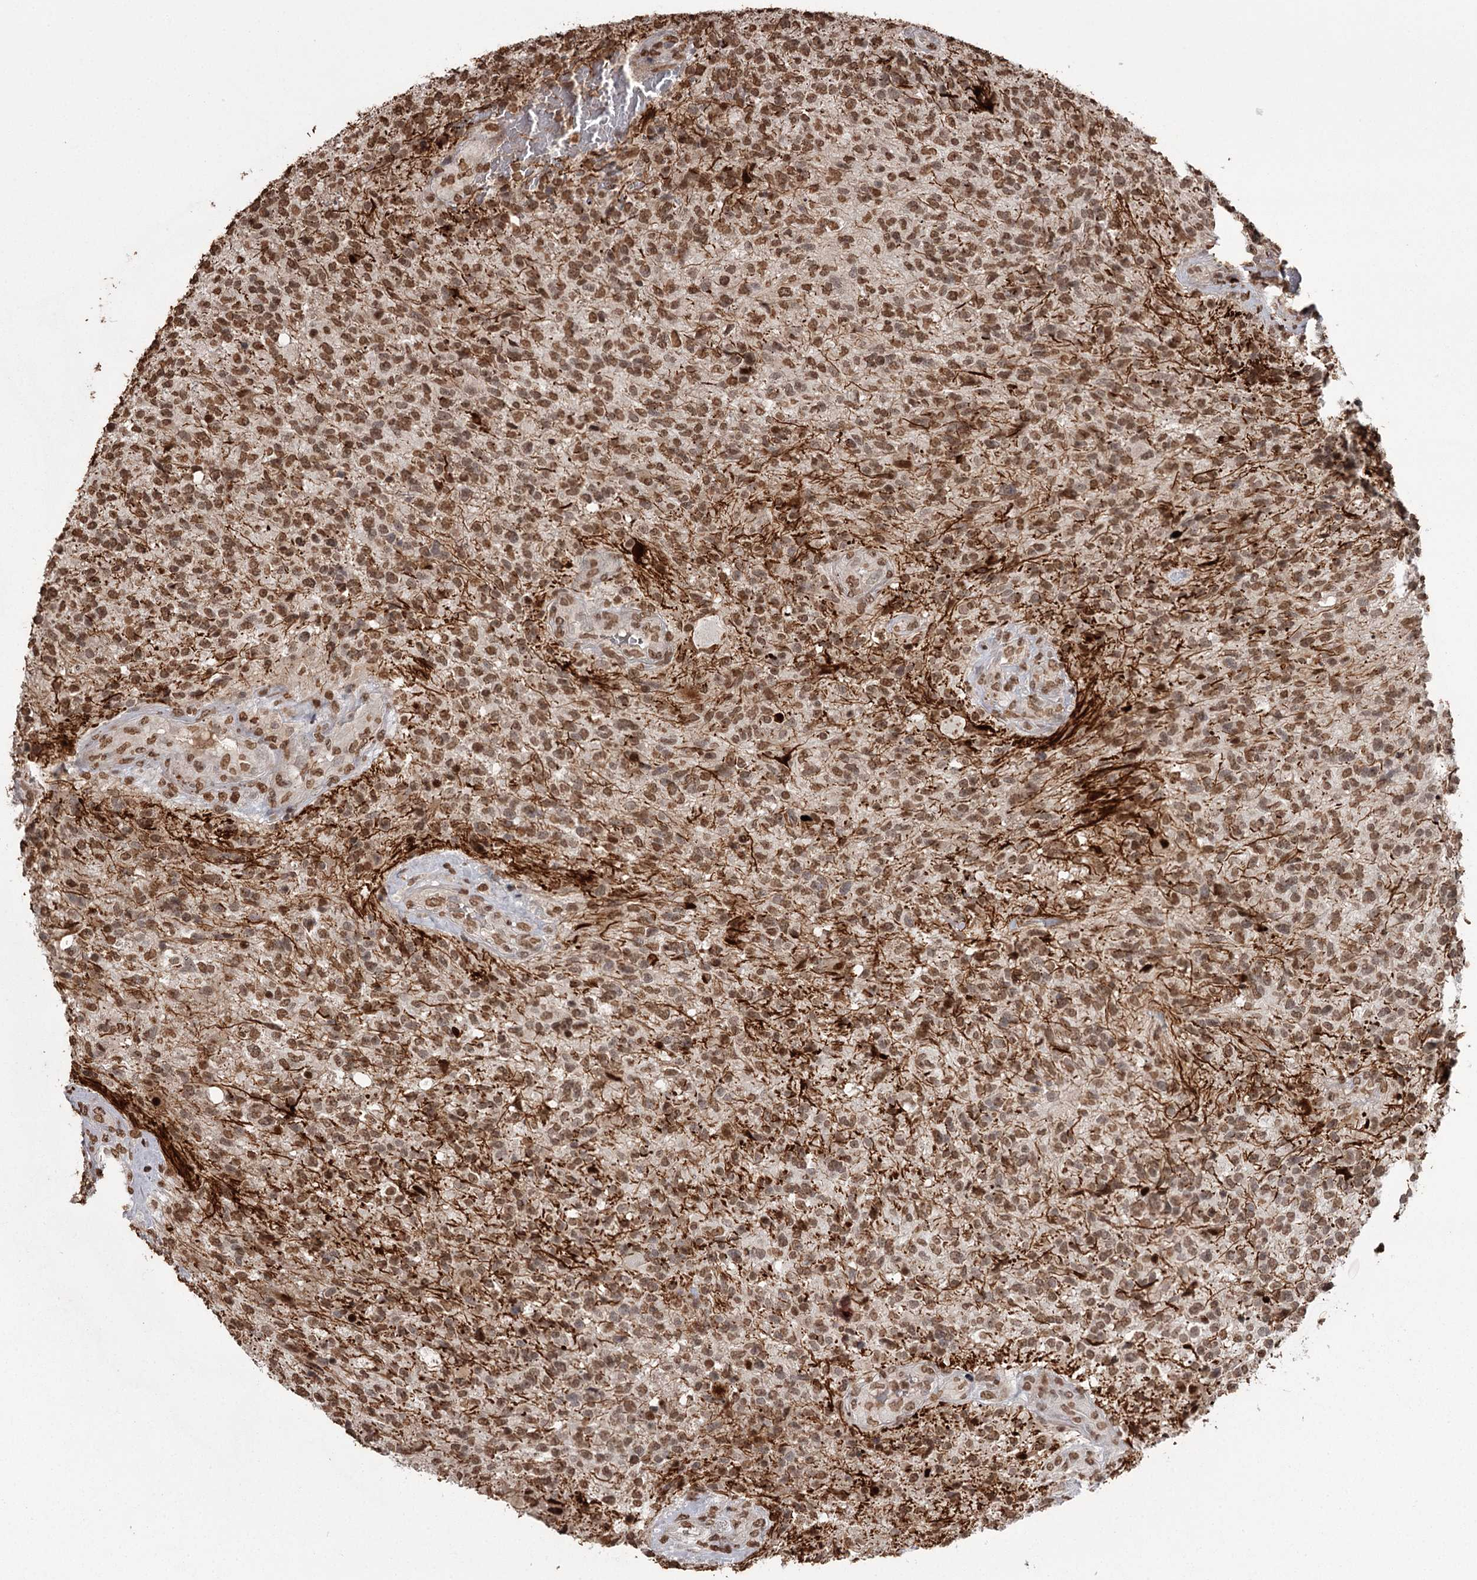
{"staining": {"intensity": "moderate", "quantity": ">75%", "location": "nuclear"}, "tissue": "glioma", "cell_type": "Tumor cells", "image_type": "cancer", "snomed": [{"axis": "morphology", "description": "Glioma, malignant, High grade"}, {"axis": "topography", "description": "Brain"}], "caption": "Moderate nuclear staining is identified in about >75% of tumor cells in malignant glioma (high-grade).", "gene": "THYN1", "patient": {"sex": "male", "age": 56}}